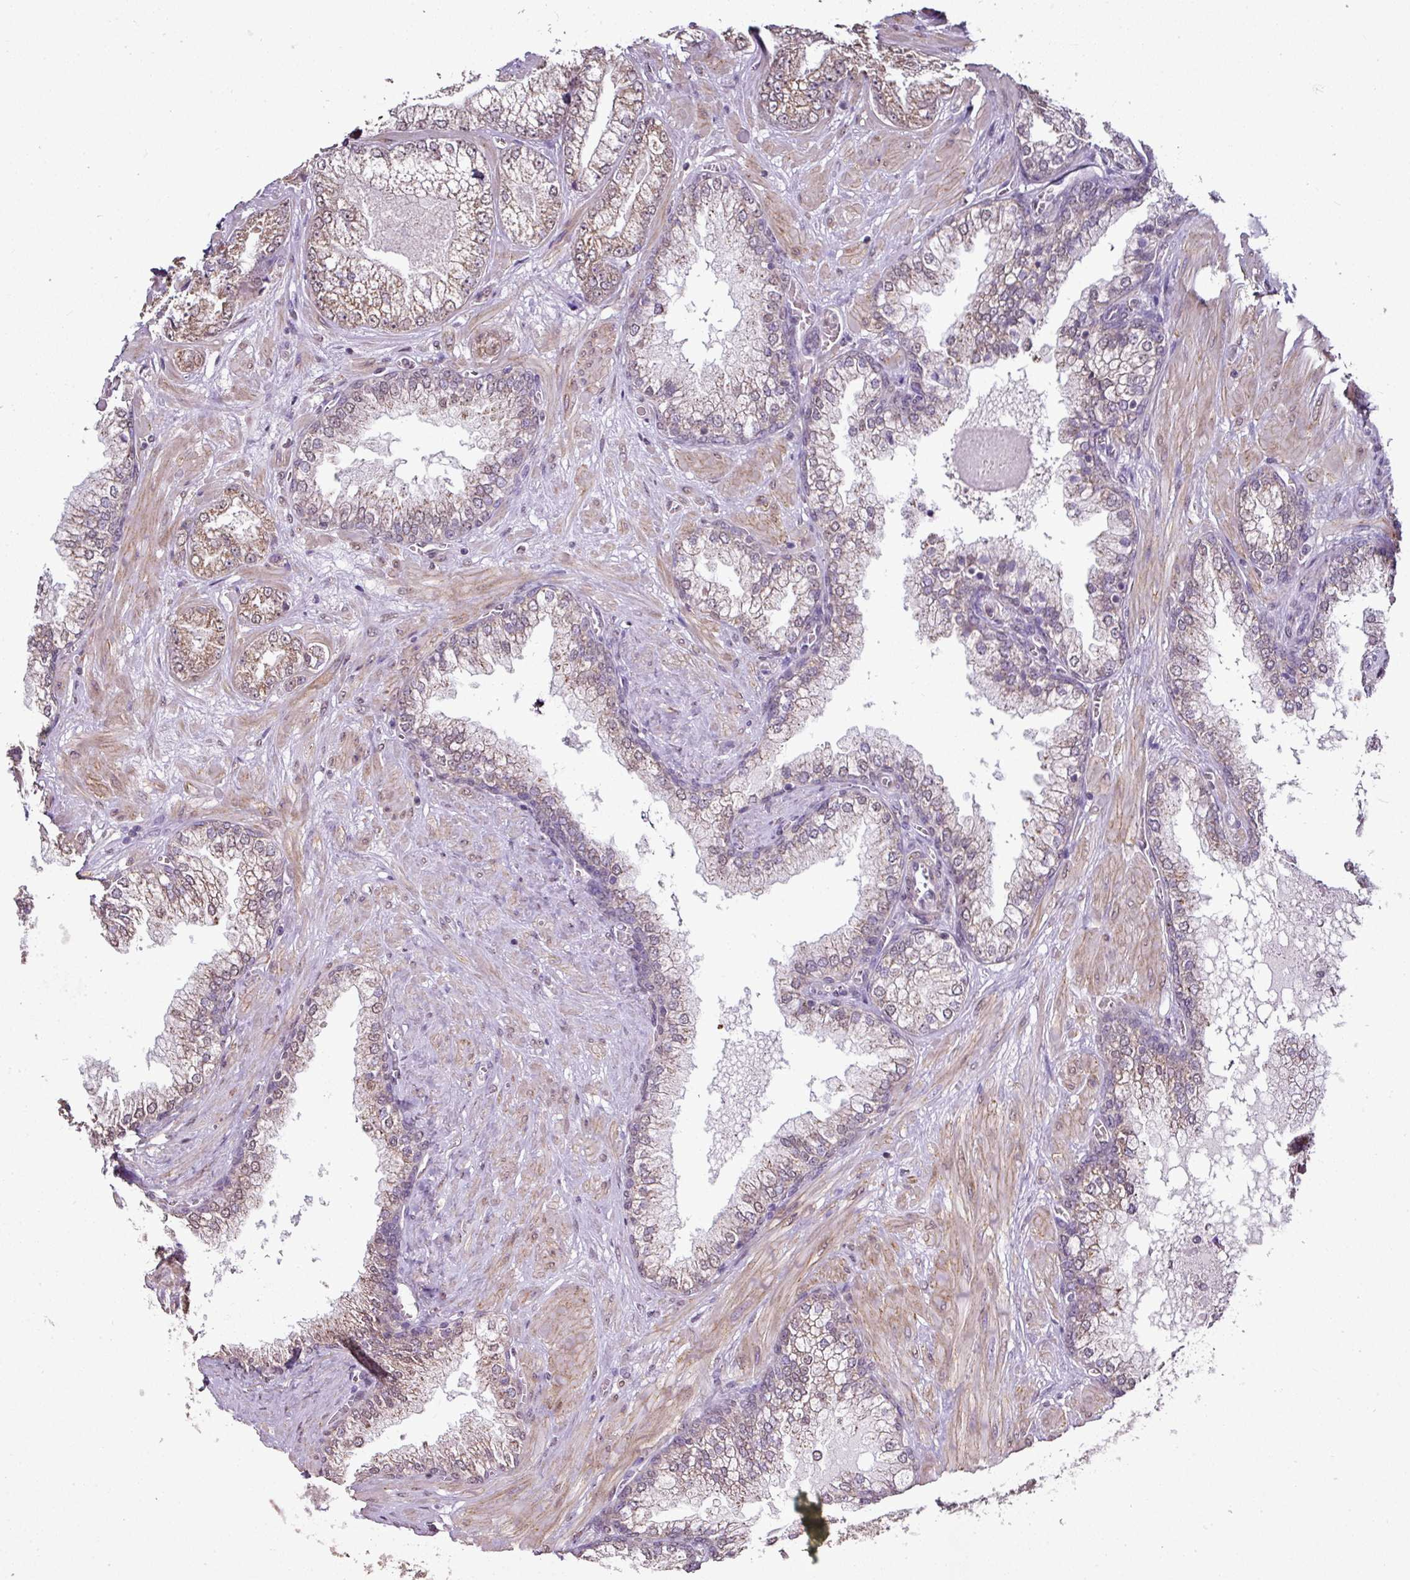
{"staining": {"intensity": "moderate", "quantity": ">75%", "location": "cytoplasmic/membranous,nuclear"}, "tissue": "prostate cancer", "cell_type": "Tumor cells", "image_type": "cancer", "snomed": [{"axis": "morphology", "description": "Adenocarcinoma, Low grade"}, {"axis": "topography", "description": "Prostate"}], "caption": "Immunohistochemistry (DAB (3,3'-diaminobenzidine)) staining of human adenocarcinoma (low-grade) (prostate) exhibits moderate cytoplasmic/membranous and nuclear protein positivity in about >75% of tumor cells. The staining is performed using DAB brown chromogen to label protein expression. The nuclei are counter-stained blue using hematoxylin.", "gene": "JPH2", "patient": {"sex": "male", "age": 57}}